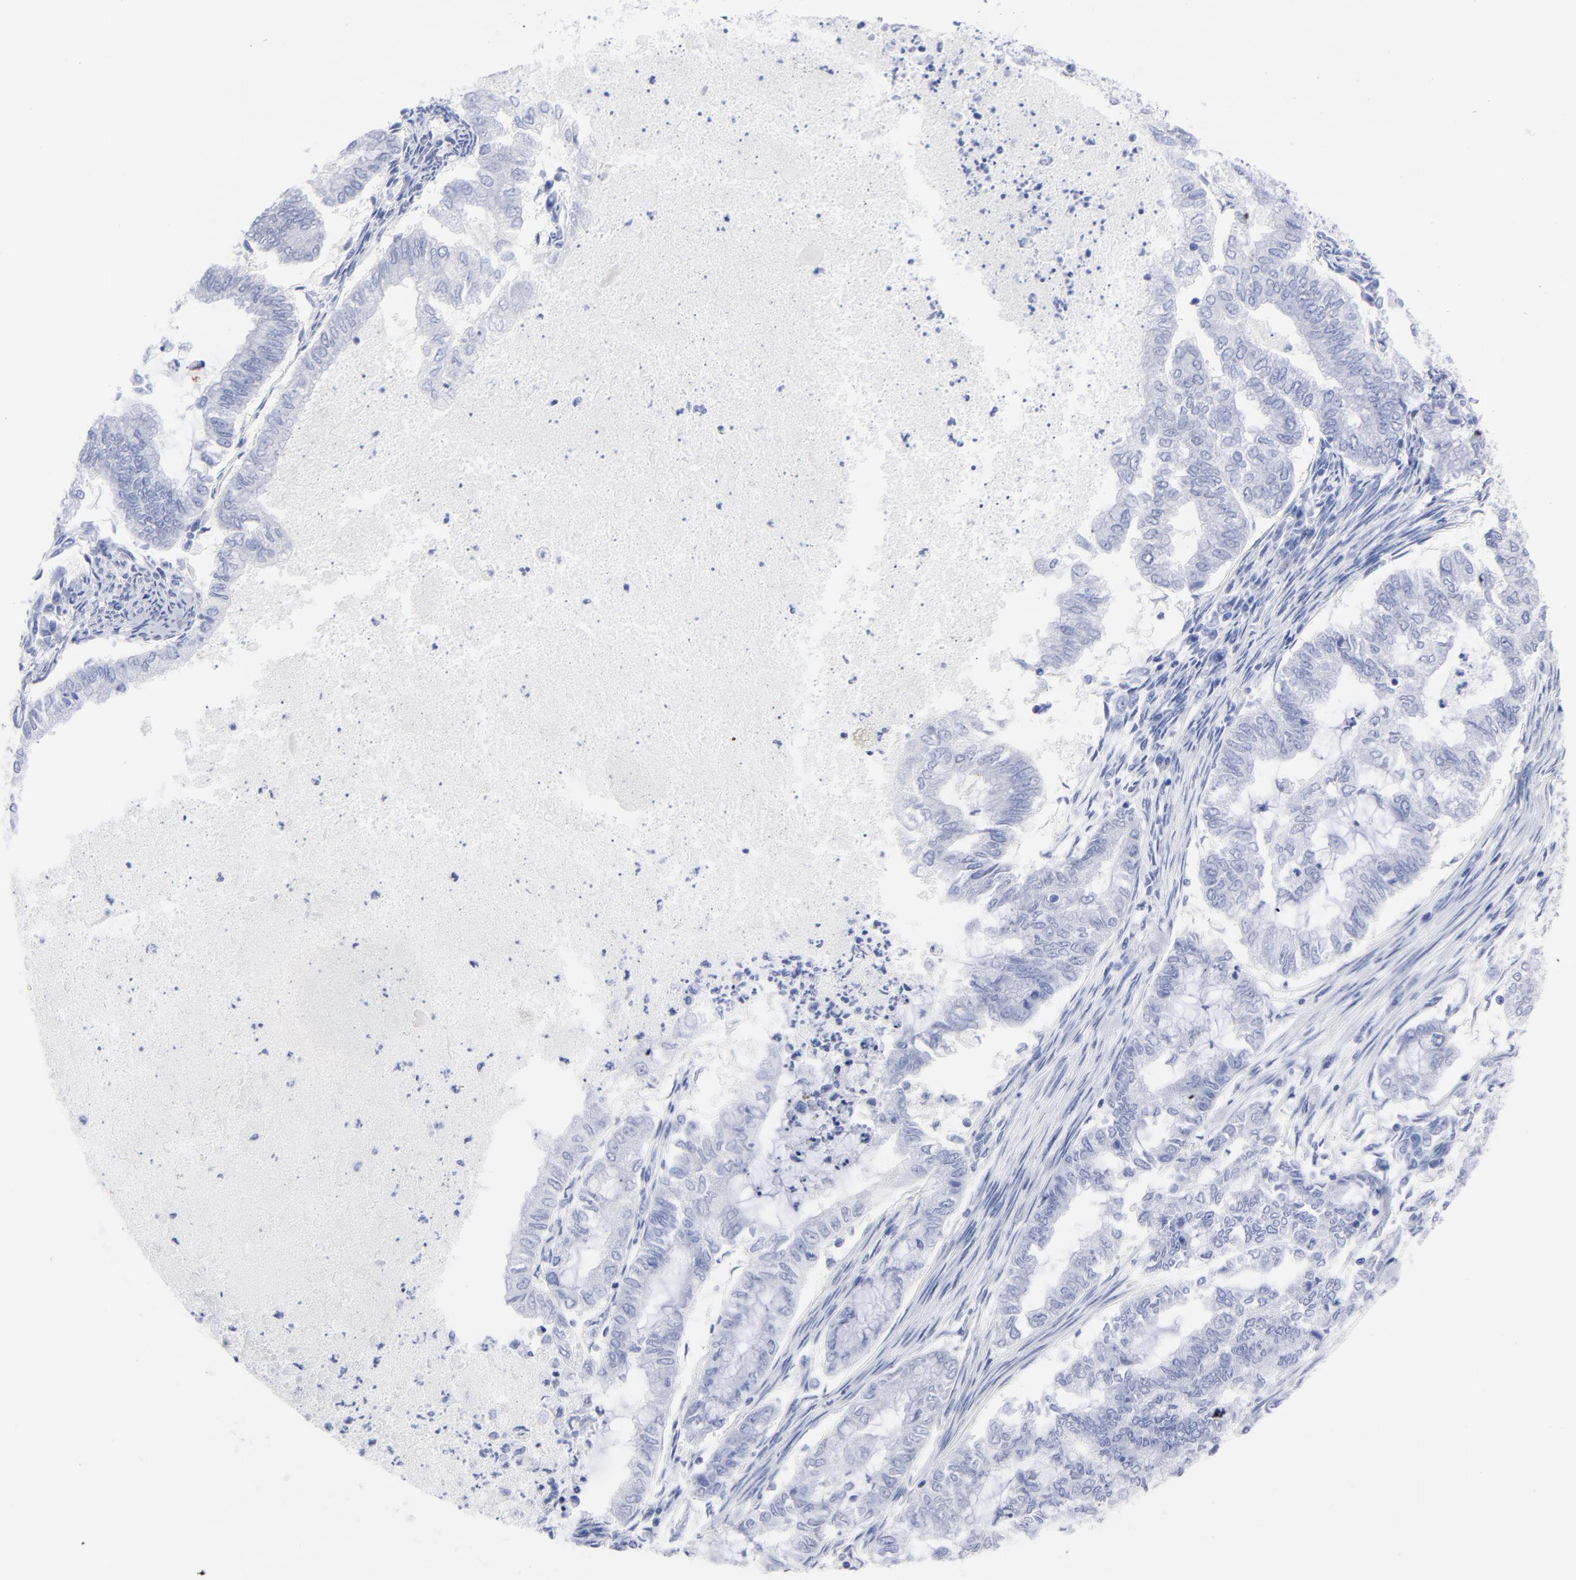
{"staining": {"intensity": "negative", "quantity": "none", "location": "none"}, "tissue": "endometrial cancer", "cell_type": "Tumor cells", "image_type": "cancer", "snomed": [{"axis": "morphology", "description": "Adenocarcinoma, NOS"}, {"axis": "topography", "description": "Endometrium"}], "caption": "DAB (3,3'-diaminobenzidine) immunohistochemical staining of human endometrial cancer demonstrates no significant expression in tumor cells.", "gene": "ACY1", "patient": {"sex": "female", "age": 79}}